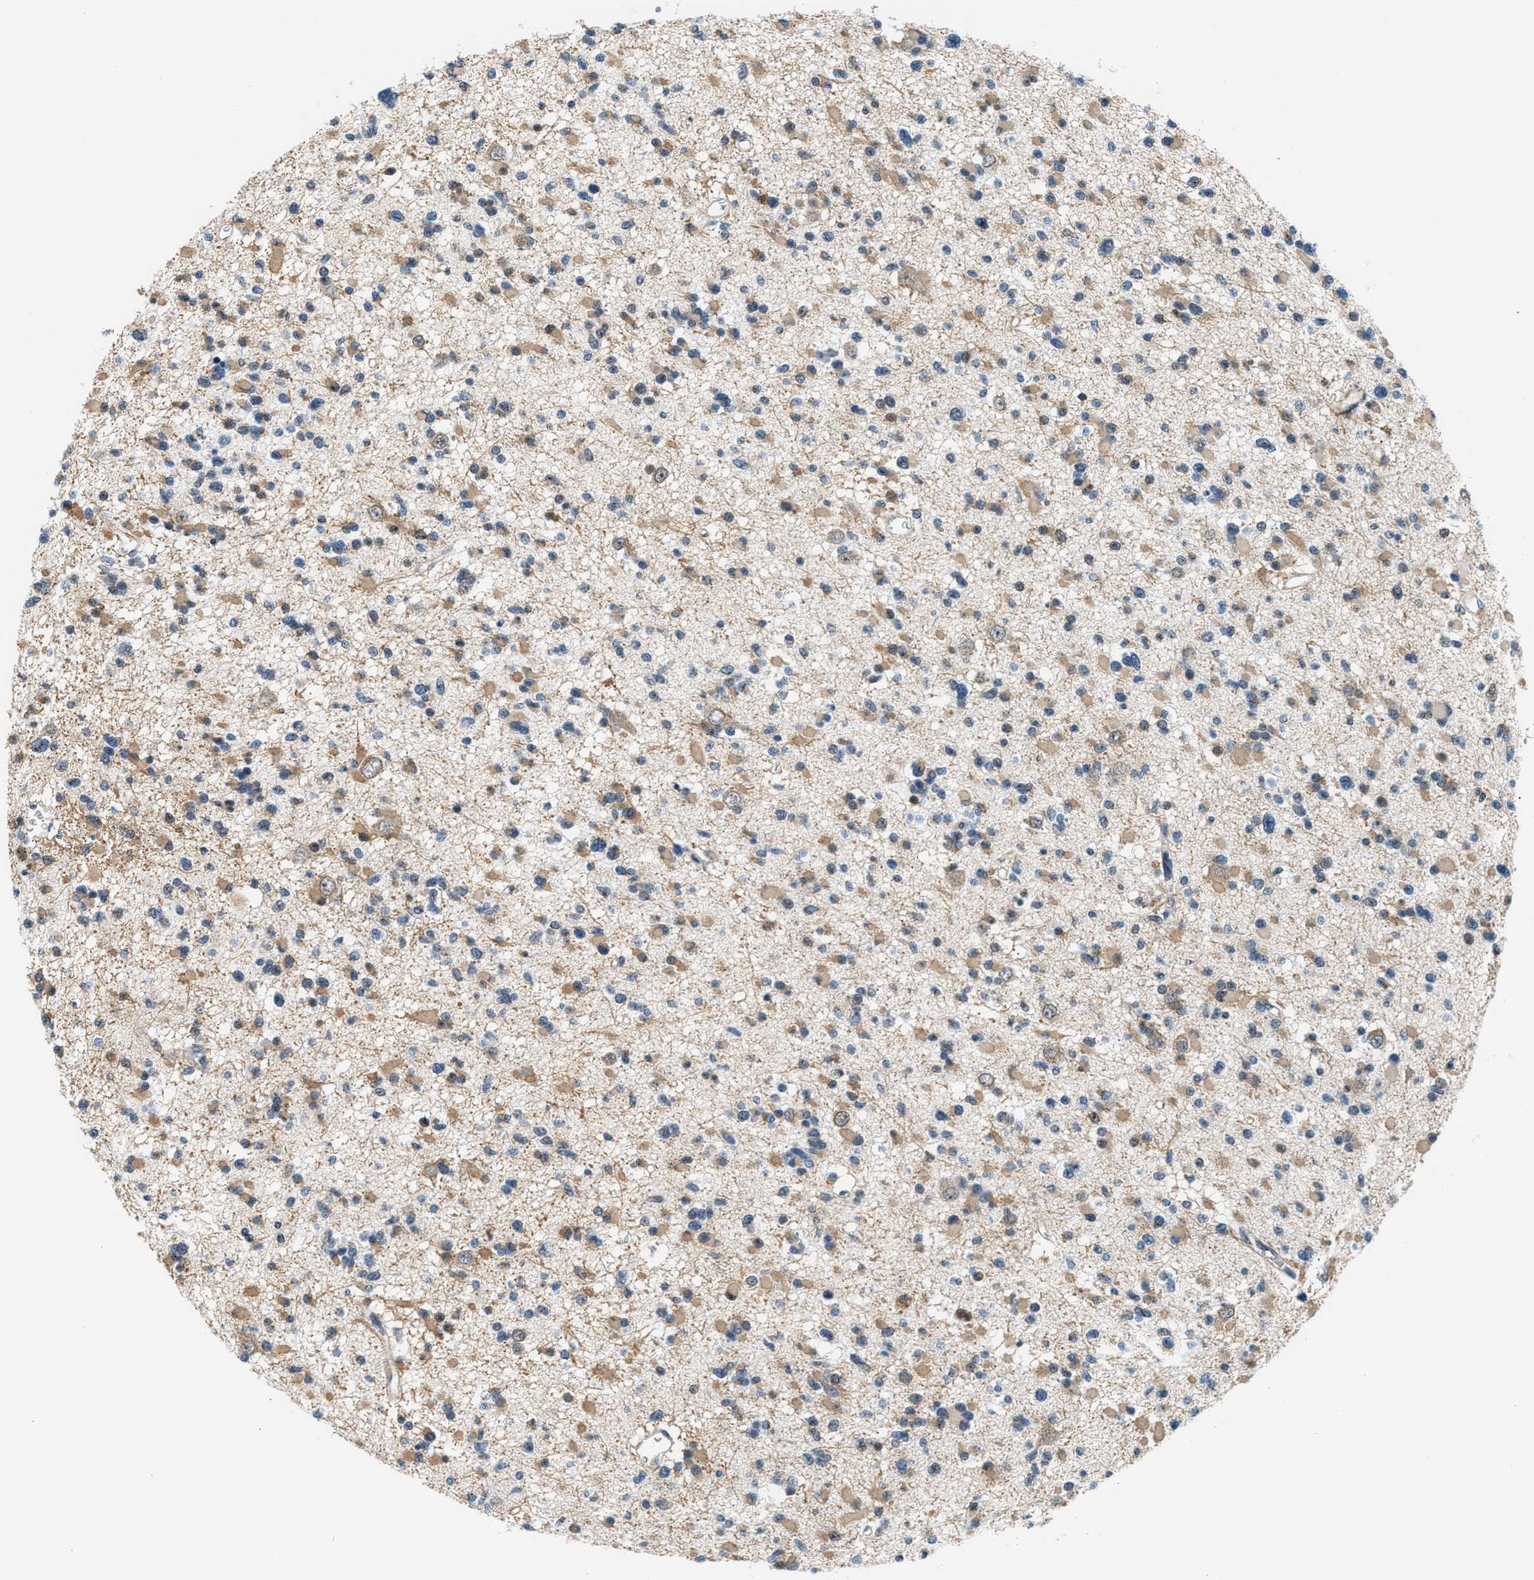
{"staining": {"intensity": "weak", "quantity": ">75%", "location": "cytoplasmic/membranous"}, "tissue": "glioma", "cell_type": "Tumor cells", "image_type": "cancer", "snomed": [{"axis": "morphology", "description": "Glioma, malignant, Low grade"}, {"axis": "topography", "description": "Brain"}], "caption": "Immunohistochemical staining of malignant glioma (low-grade) exhibits low levels of weak cytoplasmic/membranous expression in about >75% of tumor cells.", "gene": "KCNMB2", "patient": {"sex": "female", "age": 22}}